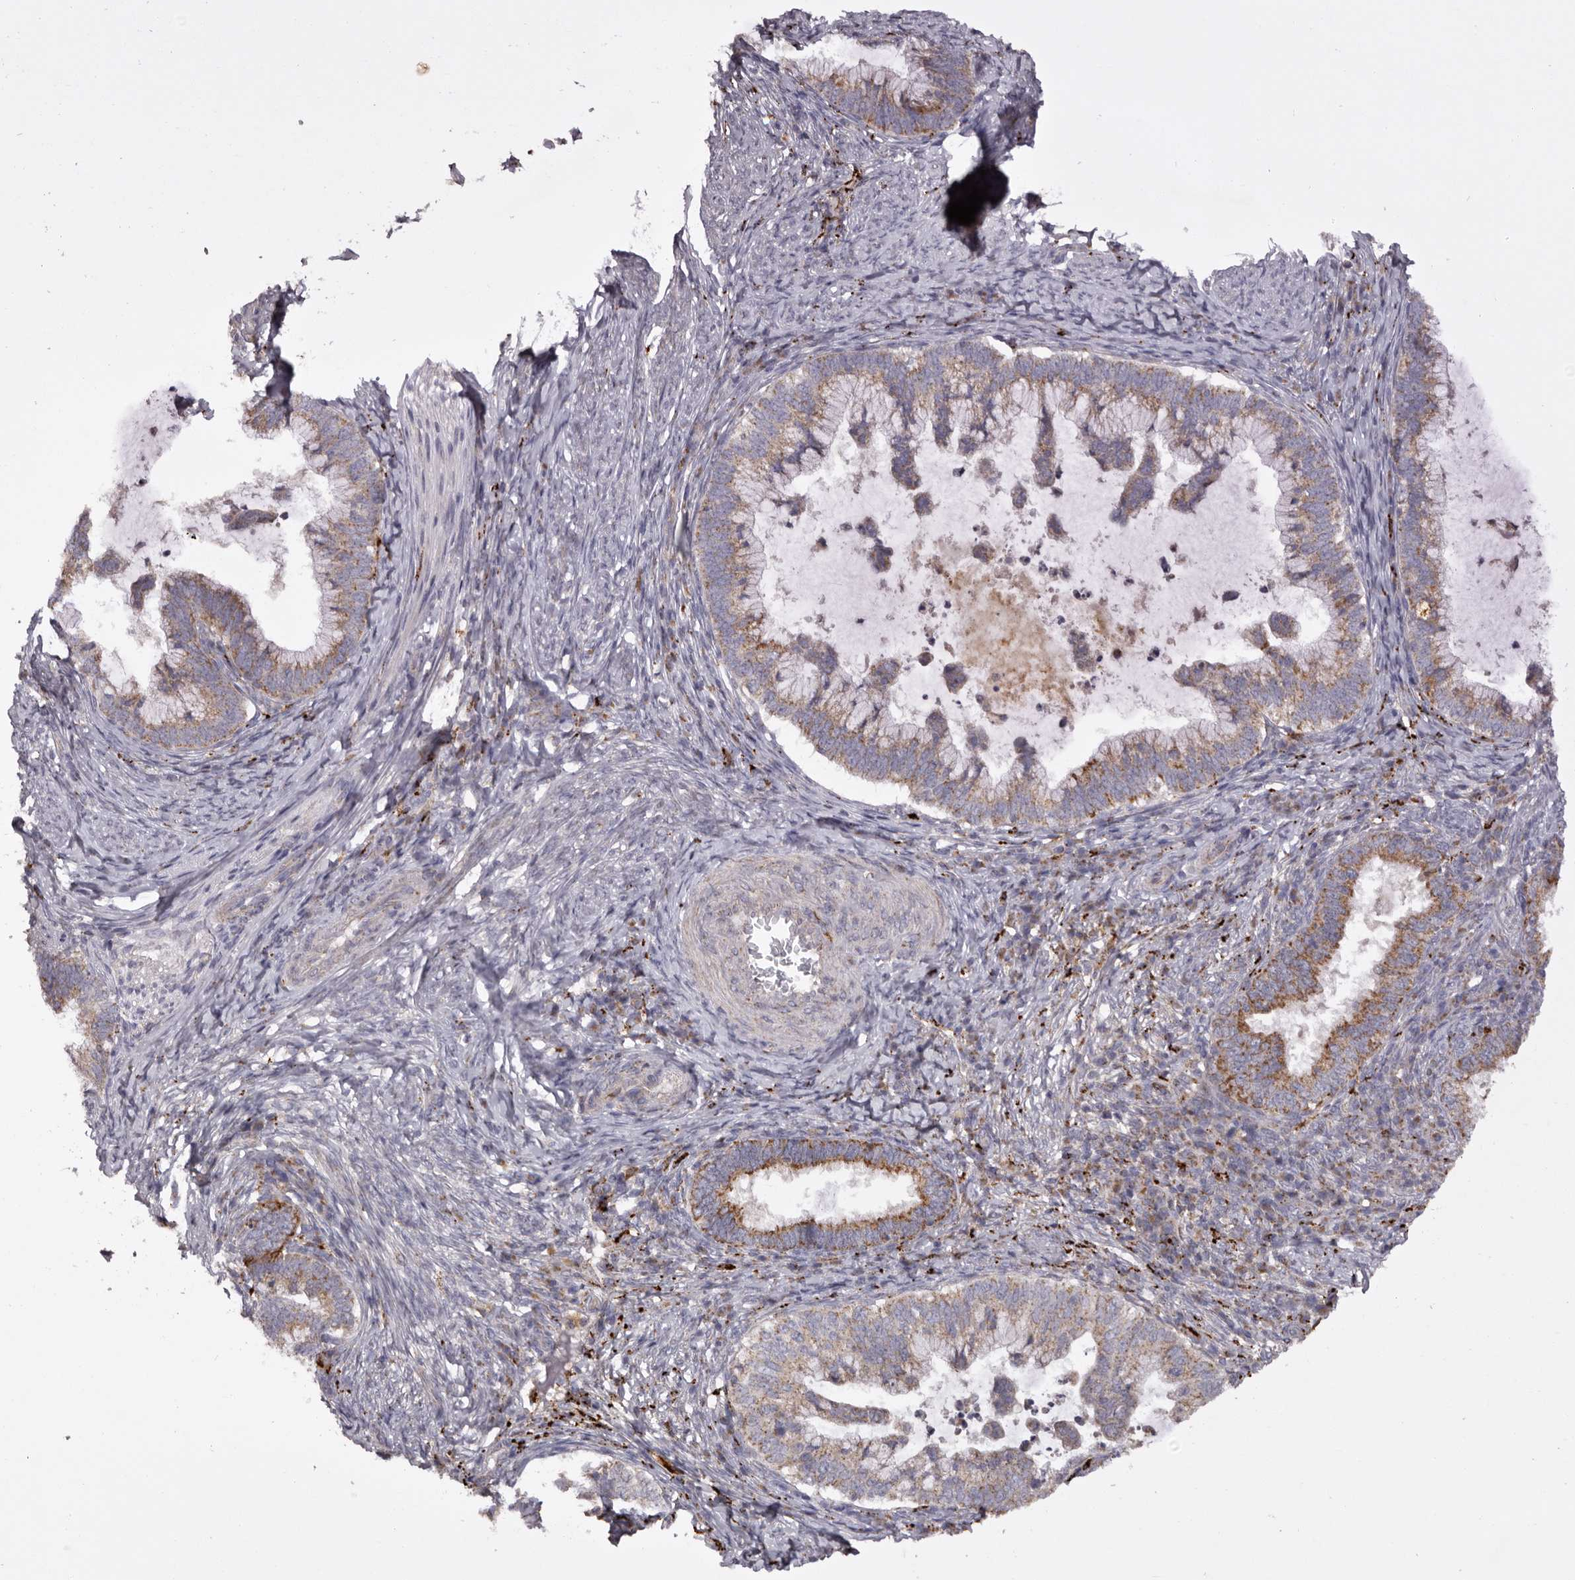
{"staining": {"intensity": "moderate", "quantity": ">75%", "location": "cytoplasmic/membranous"}, "tissue": "cervical cancer", "cell_type": "Tumor cells", "image_type": "cancer", "snomed": [{"axis": "morphology", "description": "Adenocarcinoma, NOS"}, {"axis": "topography", "description": "Cervix"}], "caption": "There is medium levels of moderate cytoplasmic/membranous positivity in tumor cells of cervical adenocarcinoma, as demonstrated by immunohistochemical staining (brown color).", "gene": "MECR", "patient": {"sex": "female", "age": 36}}